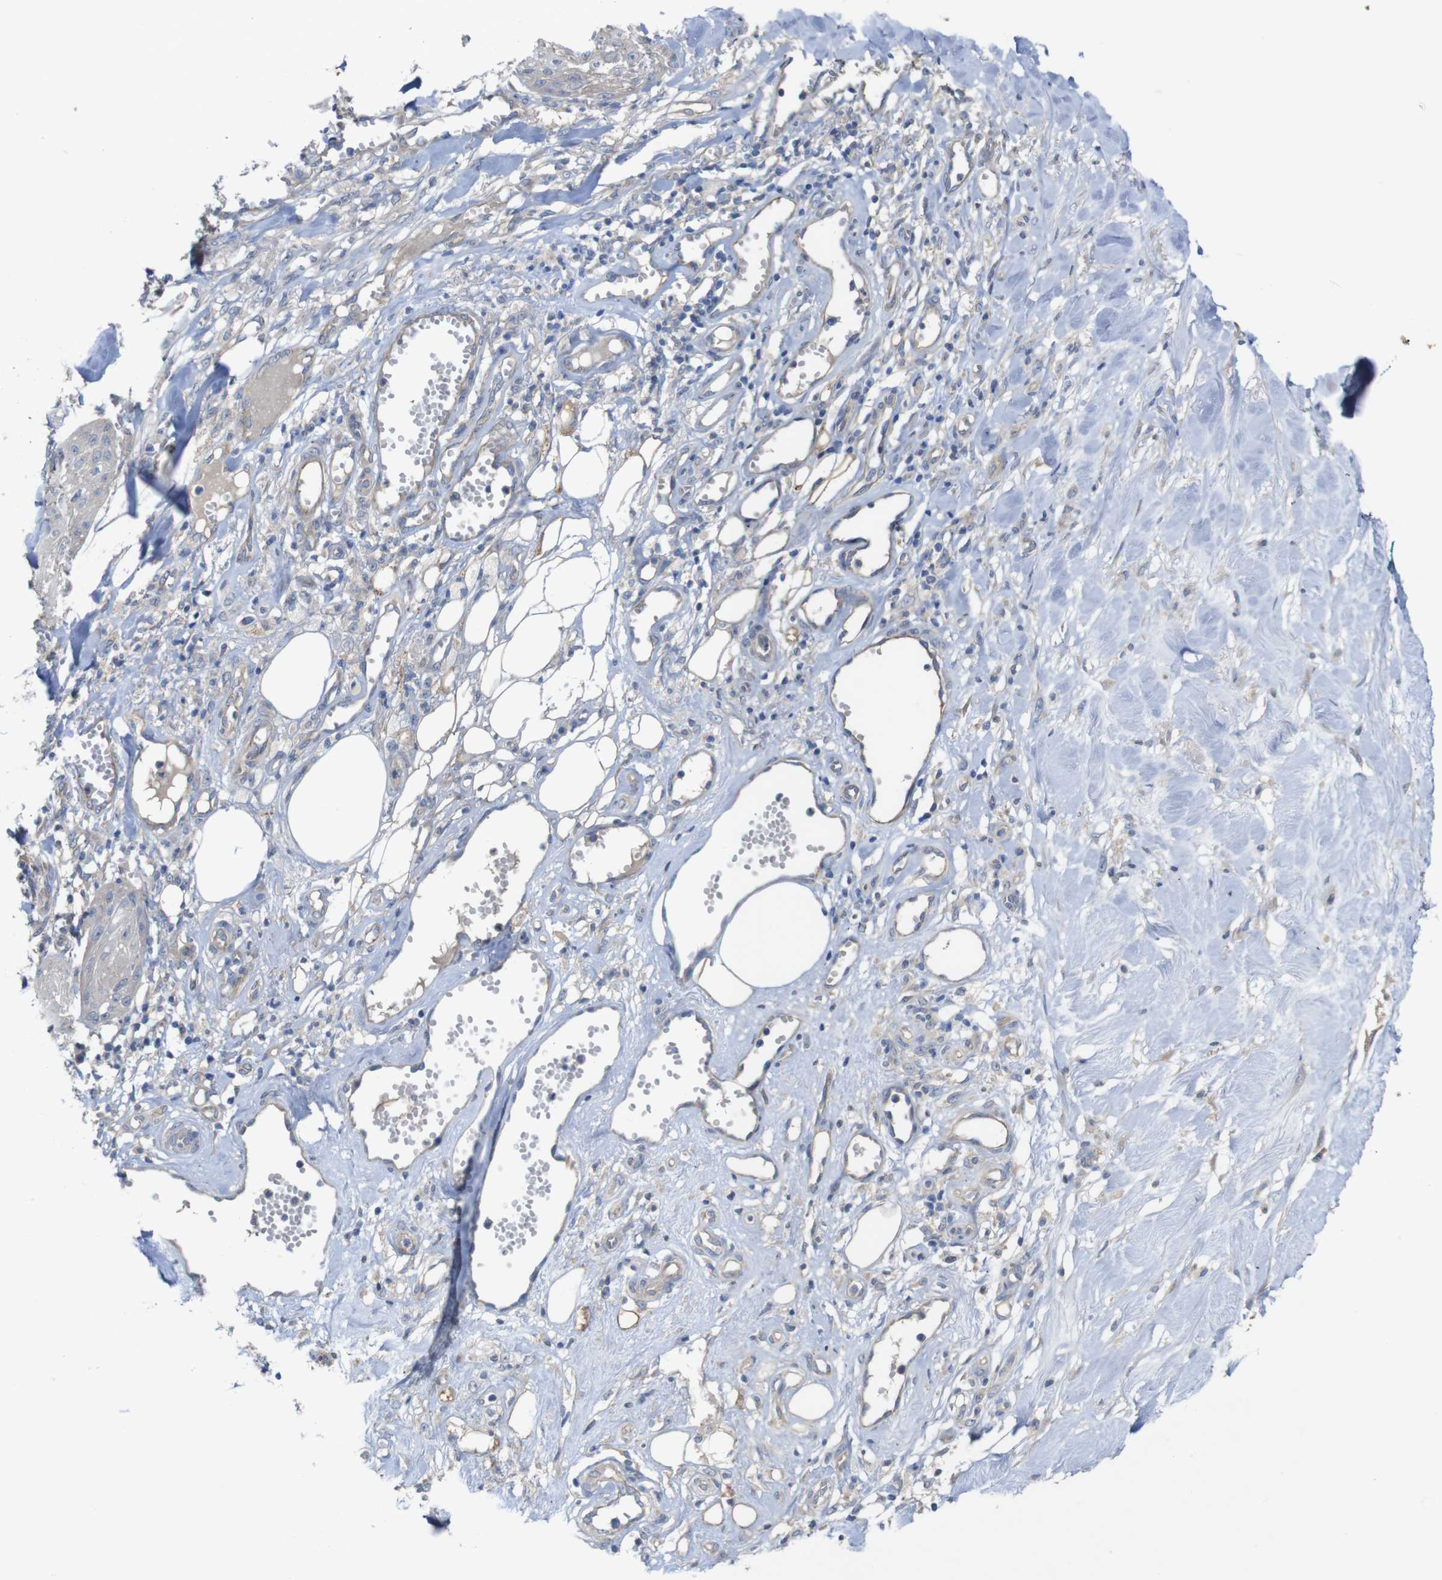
{"staining": {"intensity": "negative", "quantity": "none", "location": "none"}, "tissue": "skin cancer", "cell_type": "Tumor cells", "image_type": "cancer", "snomed": [{"axis": "morphology", "description": "Squamous cell carcinoma, NOS"}, {"axis": "topography", "description": "Skin"}], "caption": "There is no significant expression in tumor cells of squamous cell carcinoma (skin).", "gene": "KIDINS220", "patient": {"sex": "male", "age": 74}}